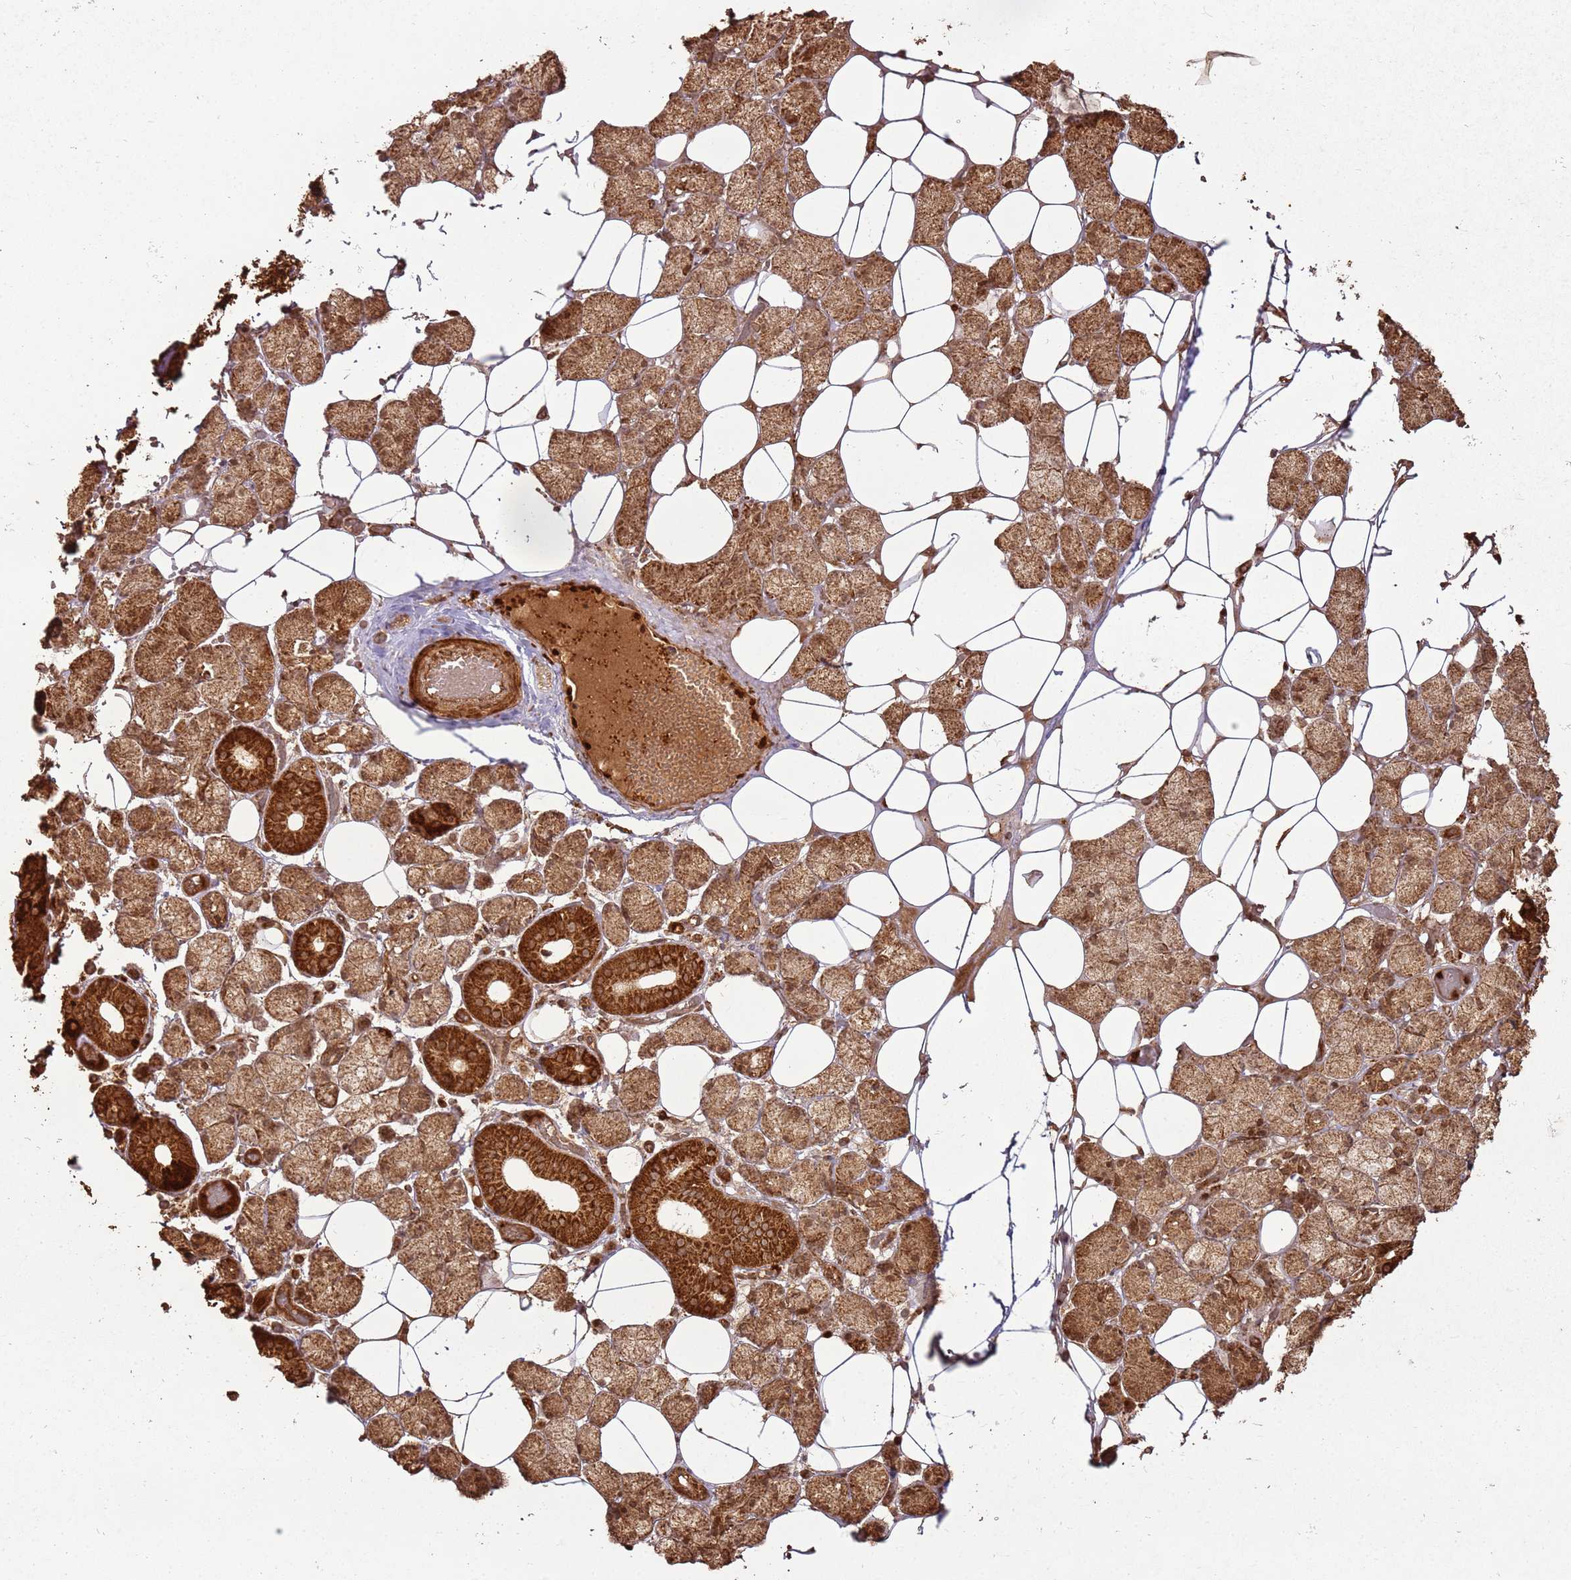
{"staining": {"intensity": "strong", "quantity": ">75%", "location": "cytoplasmic/membranous"}, "tissue": "salivary gland", "cell_type": "Glandular cells", "image_type": "normal", "snomed": [{"axis": "morphology", "description": "Normal tissue, NOS"}, {"axis": "topography", "description": "Salivary gland"}], "caption": "The histopathology image demonstrates a brown stain indicating the presence of a protein in the cytoplasmic/membranous of glandular cells in salivary gland. (DAB IHC with brightfield microscopy, high magnification).", "gene": "MRPS6", "patient": {"sex": "female", "age": 33}}